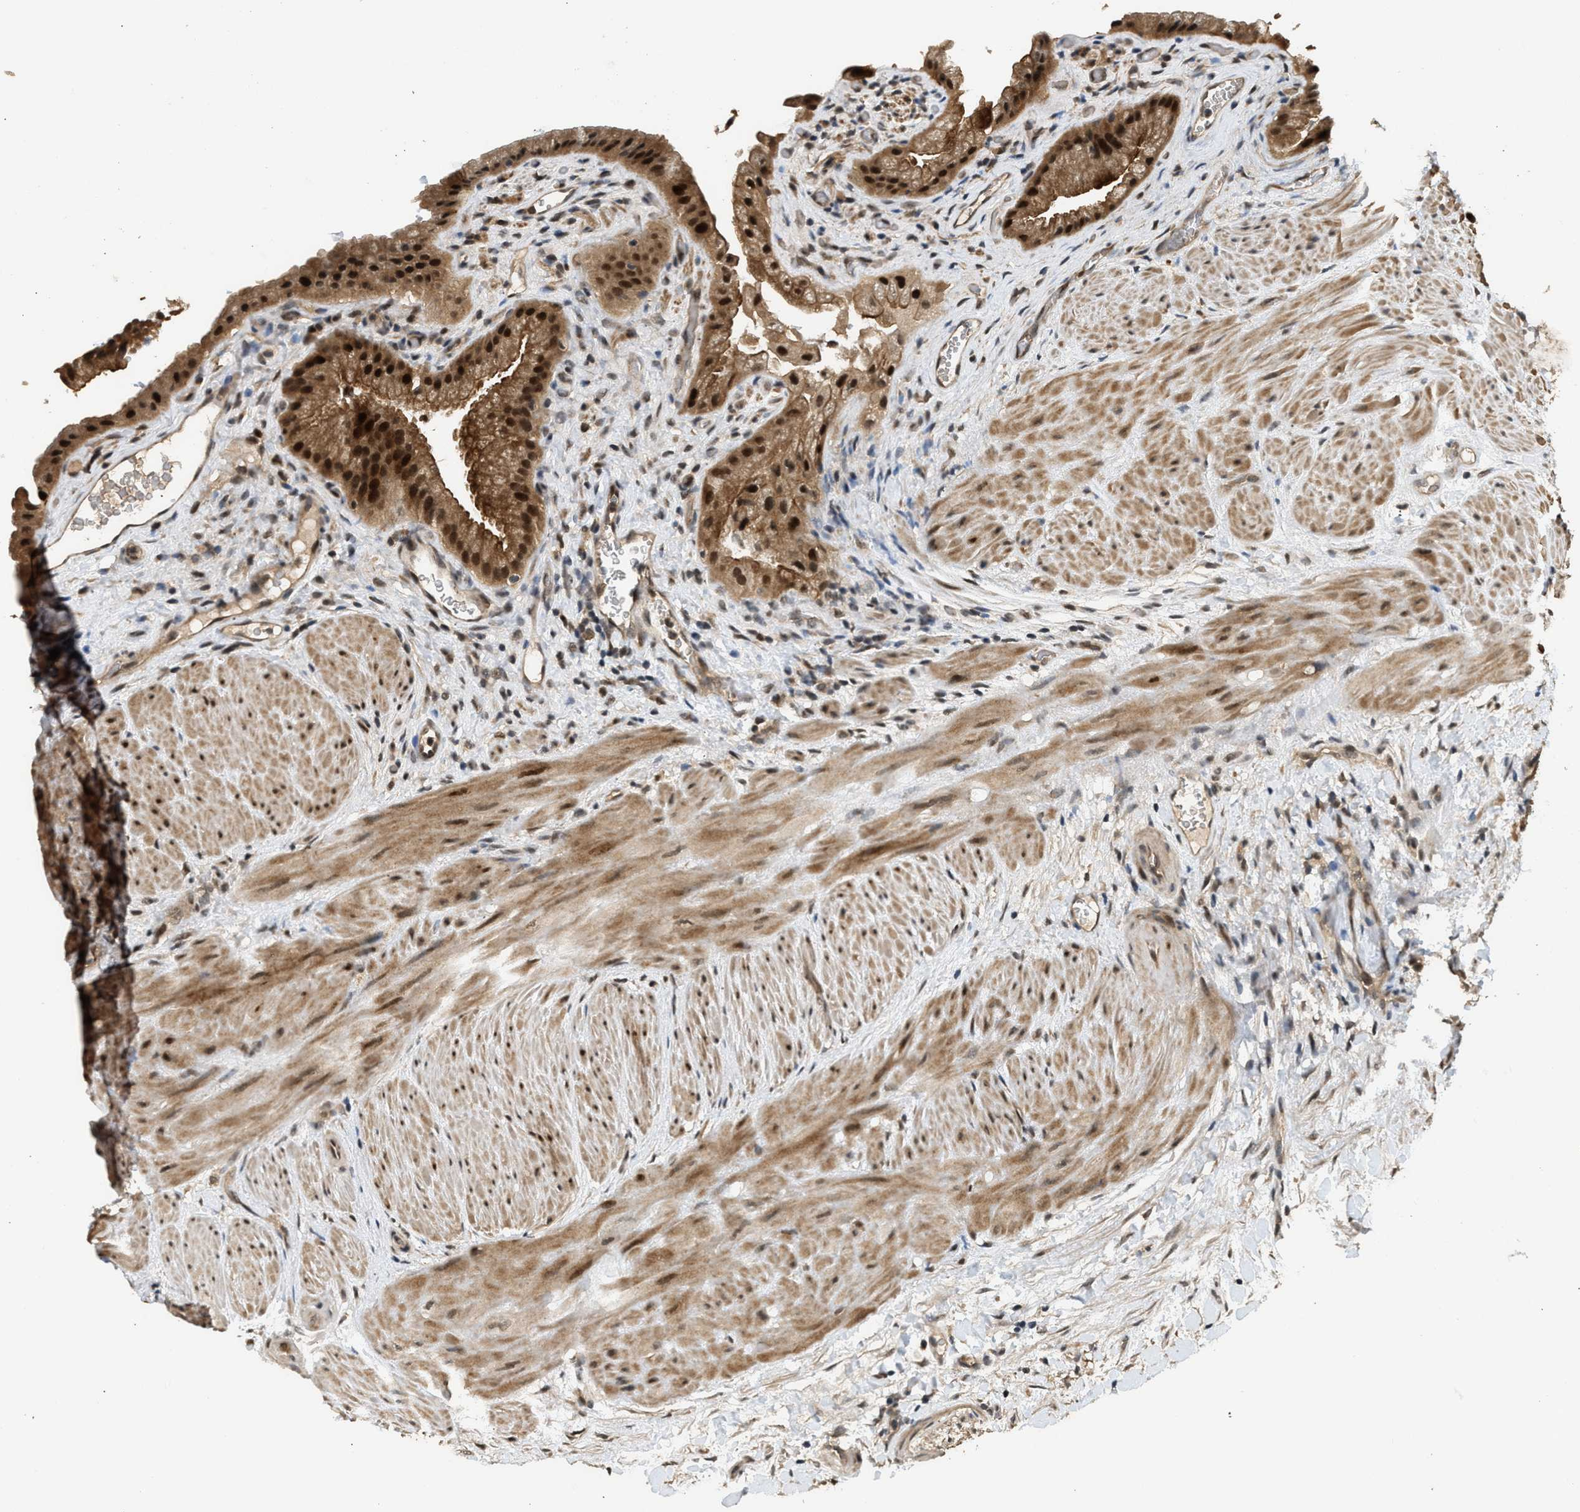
{"staining": {"intensity": "strong", "quantity": ">75%", "location": "cytoplasmic/membranous,nuclear"}, "tissue": "gallbladder", "cell_type": "Glandular cells", "image_type": "normal", "snomed": [{"axis": "morphology", "description": "Normal tissue, NOS"}, {"axis": "topography", "description": "Gallbladder"}], "caption": "Immunohistochemistry image of benign gallbladder: human gallbladder stained using immunohistochemistry (IHC) shows high levels of strong protein expression localized specifically in the cytoplasmic/membranous,nuclear of glandular cells, appearing as a cytoplasmic/membranous,nuclear brown color.", "gene": "GET1", "patient": {"sex": "male", "age": 49}}